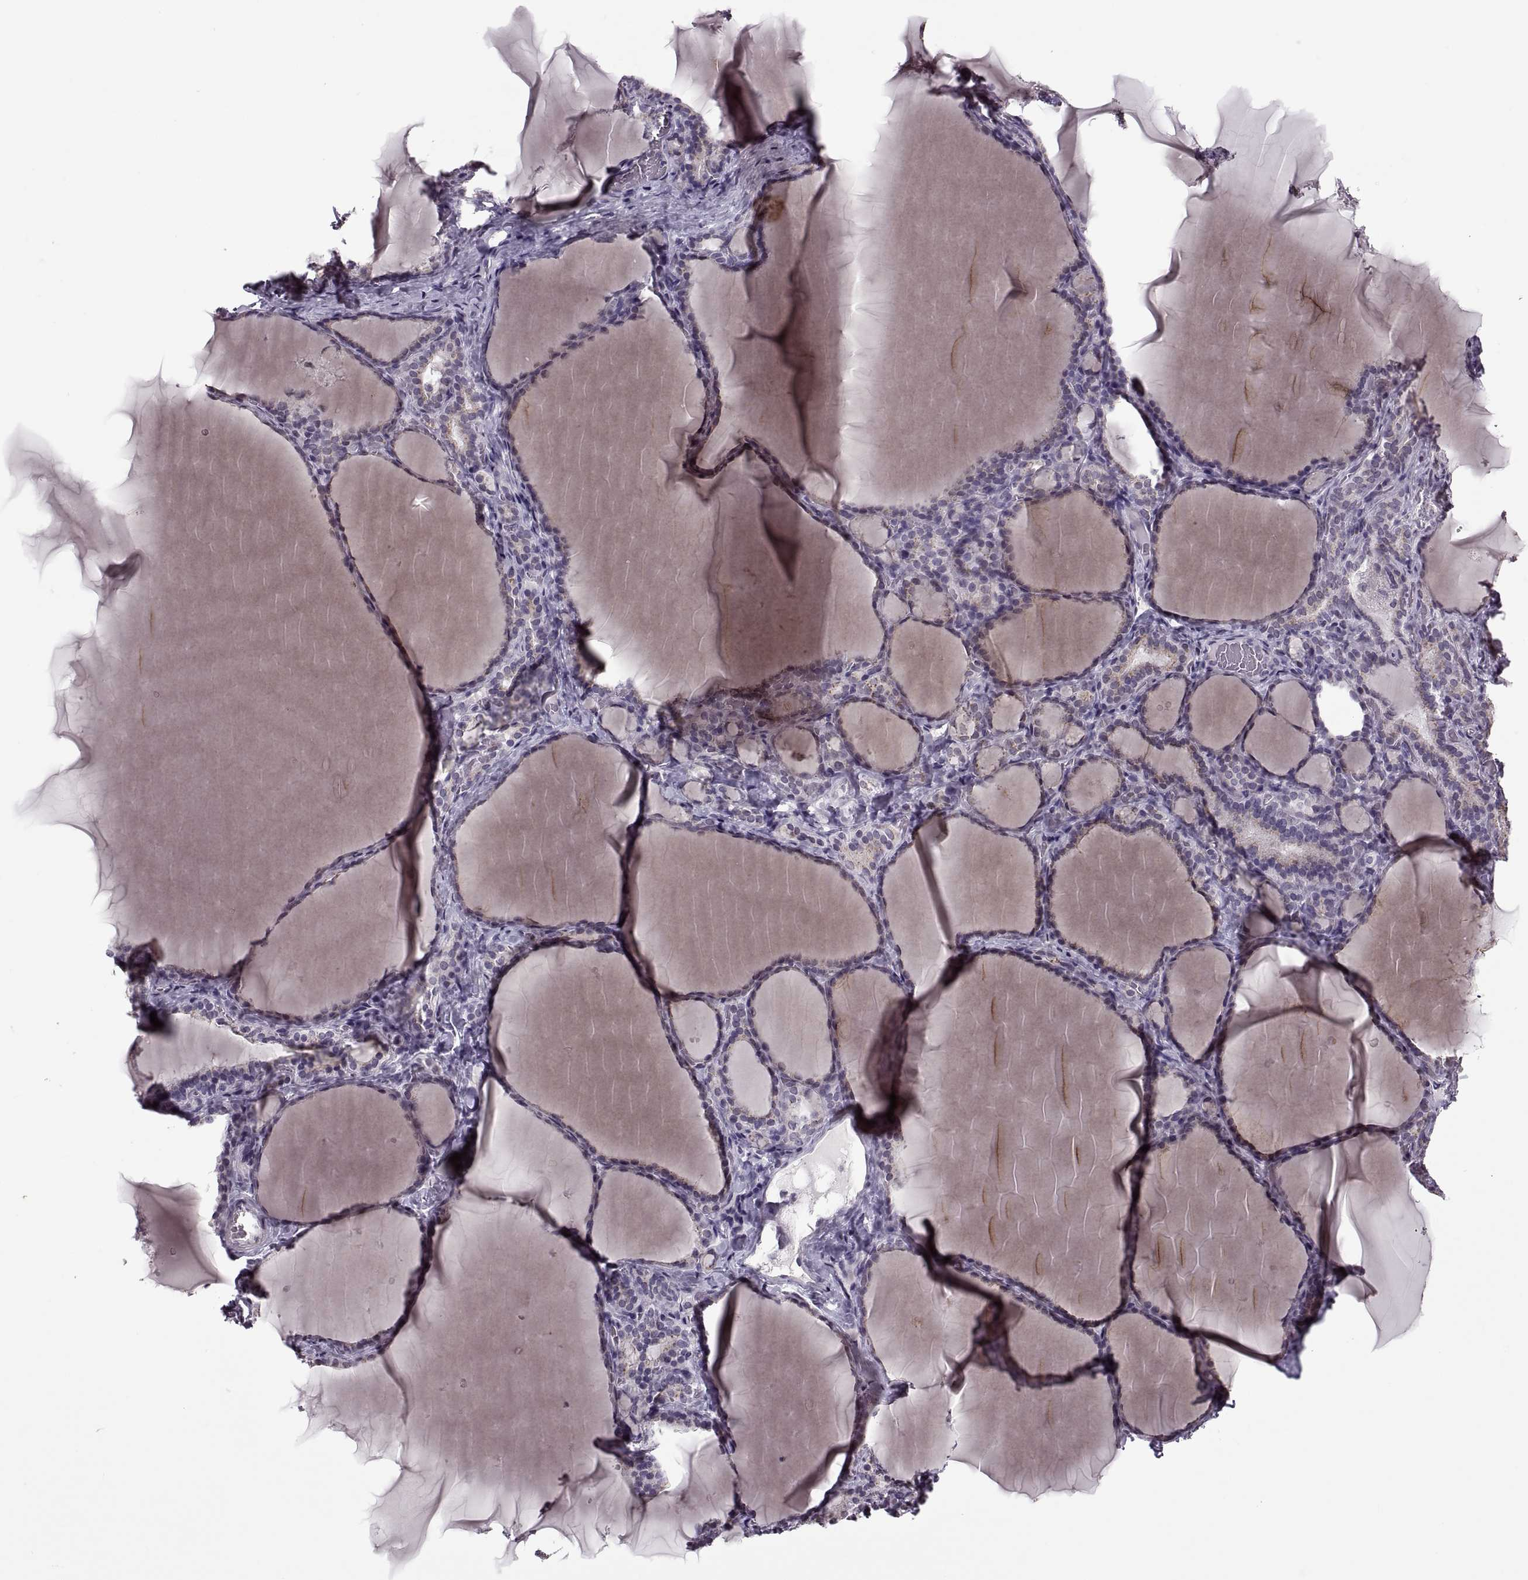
{"staining": {"intensity": "negative", "quantity": "none", "location": "none"}, "tissue": "thyroid gland", "cell_type": "Glandular cells", "image_type": "normal", "snomed": [{"axis": "morphology", "description": "Normal tissue, NOS"}, {"axis": "morphology", "description": "Hyperplasia, NOS"}, {"axis": "topography", "description": "Thyroid gland"}], "caption": "Immunohistochemical staining of unremarkable thyroid gland shows no significant expression in glandular cells. Nuclei are stained in blue.", "gene": "PRSS37", "patient": {"sex": "female", "age": 27}}